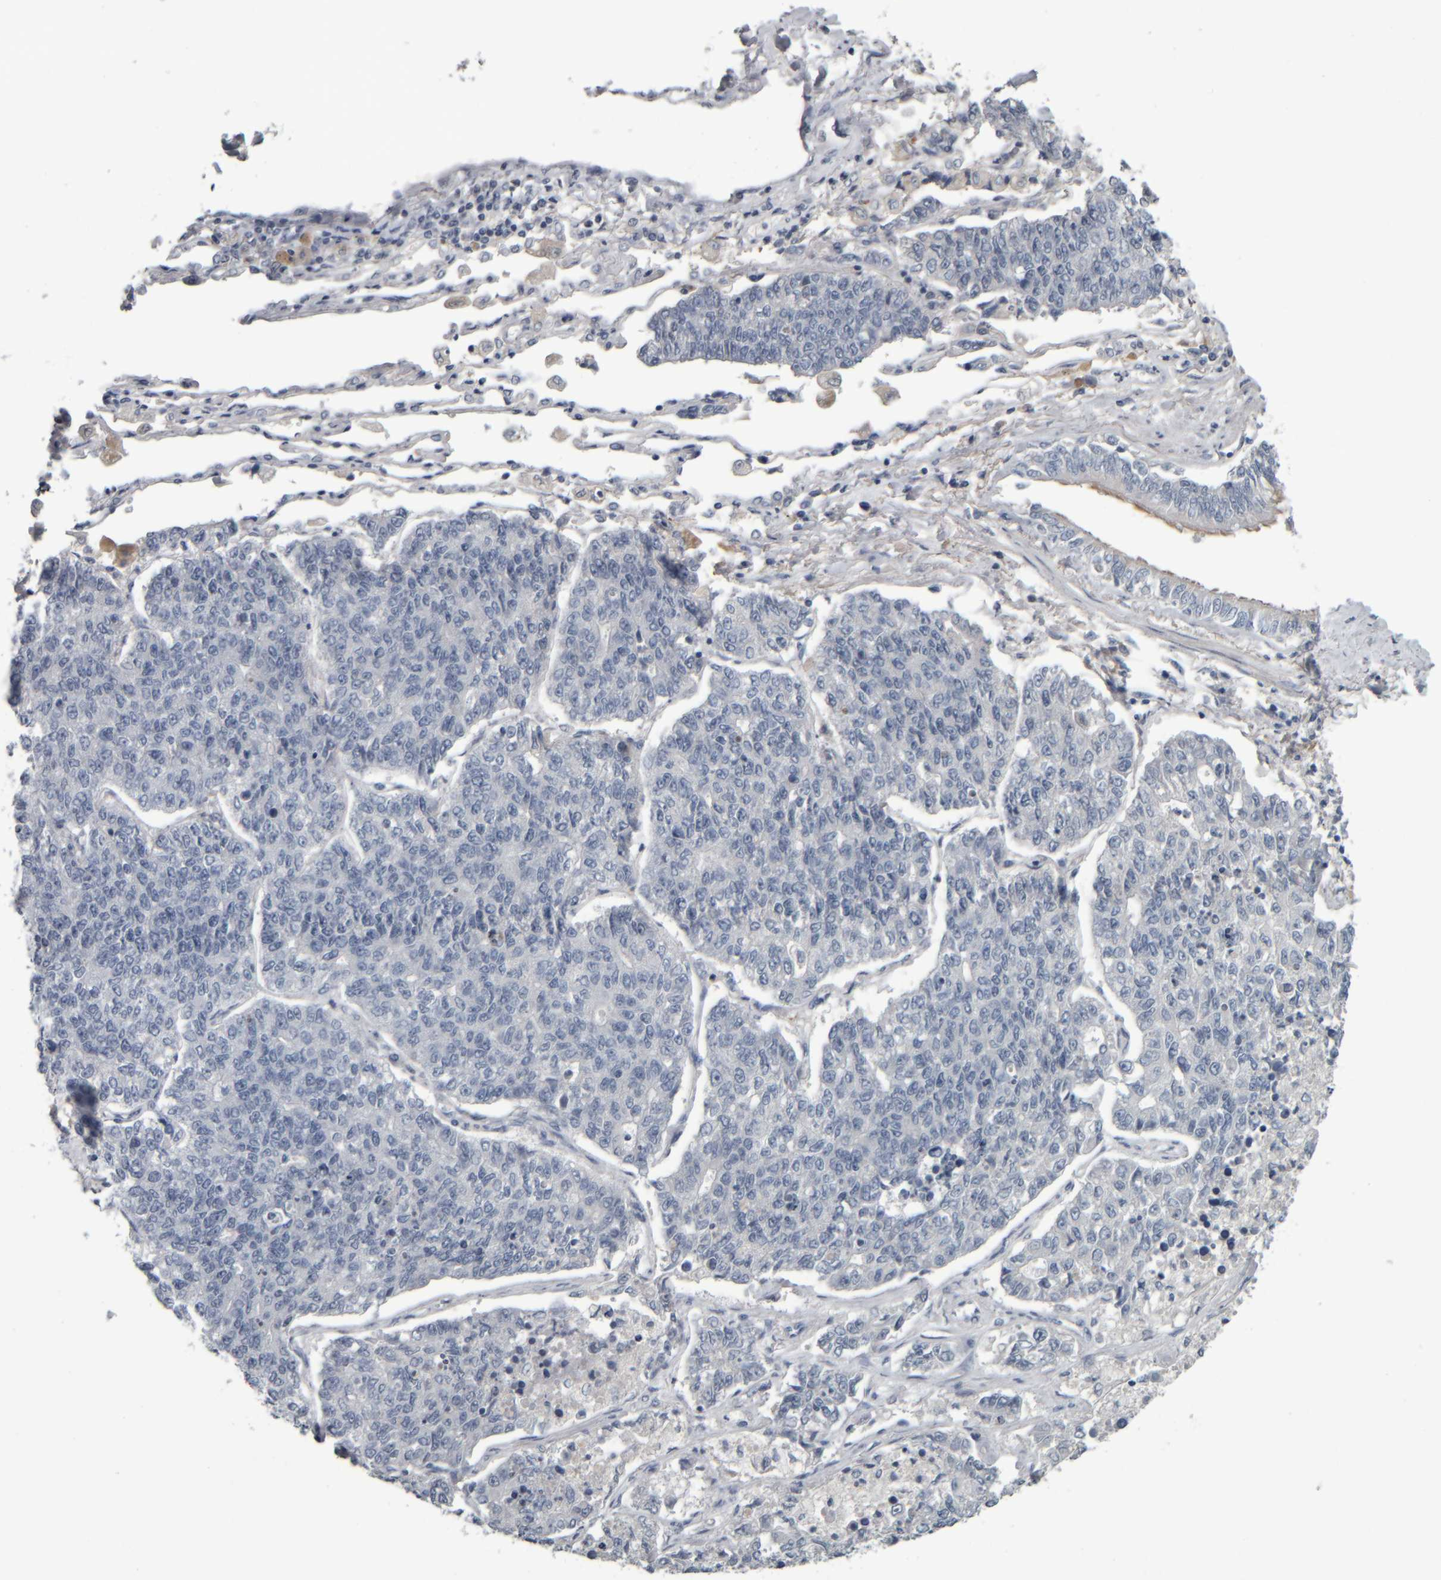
{"staining": {"intensity": "negative", "quantity": "none", "location": "none"}, "tissue": "lung cancer", "cell_type": "Tumor cells", "image_type": "cancer", "snomed": [{"axis": "morphology", "description": "Adenocarcinoma, NOS"}, {"axis": "topography", "description": "Lung"}], "caption": "Immunohistochemistry photomicrograph of neoplastic tissue: human lung adenocarcinoma stained with DAB (3,3'-diaminobenzidine) shows no significant protein positivity in tumor cells. (DAB IHC with hematoxylin counter stain).", "gene": "CAVIN4", "patient": {"sex": "male", "age": 49}}